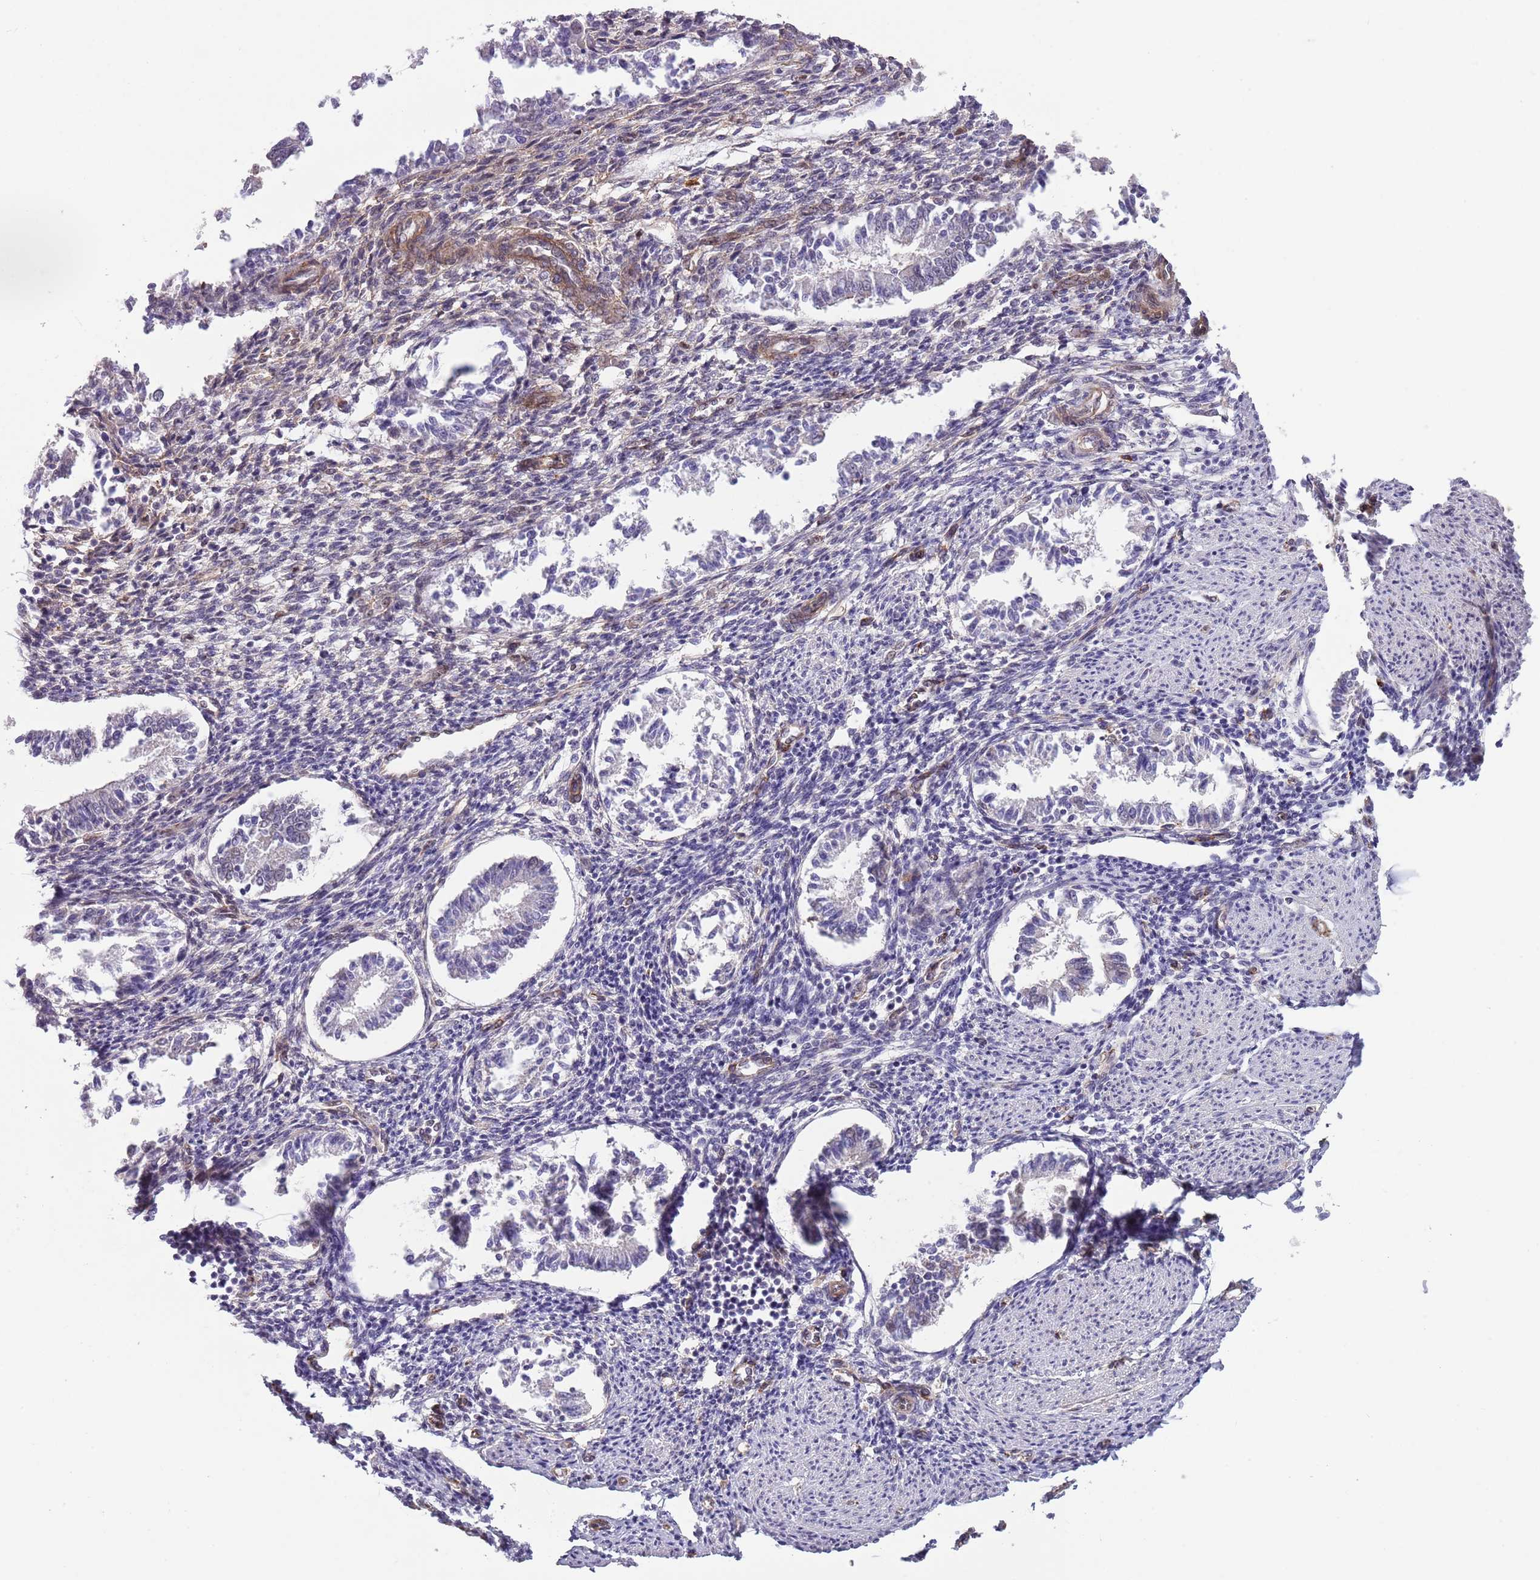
{"staining": {"intensity": "moderate", "quantity": "<25%", "location": "cytoplasmic/membranous,nuclear"}, "tissue": "endometrium", "cell_type": "Cells in endometrial stroma", "image_type": "normal", "snomed": [{"axis": "morphology", "description": "Normal tissue, NOS"}, {"axis": "topography", "description": "Uterus"}, {"axis": "topography", "description": "Endometrium"}], "caption": "Cells in endometrial stroma exhibit moderate cytoplasmic/membranous,nuclear positivity in approximately <25% of cells in benign endometrium.", "gene": "CREBZF", "patient": {"sex": "female", "age": 48}}